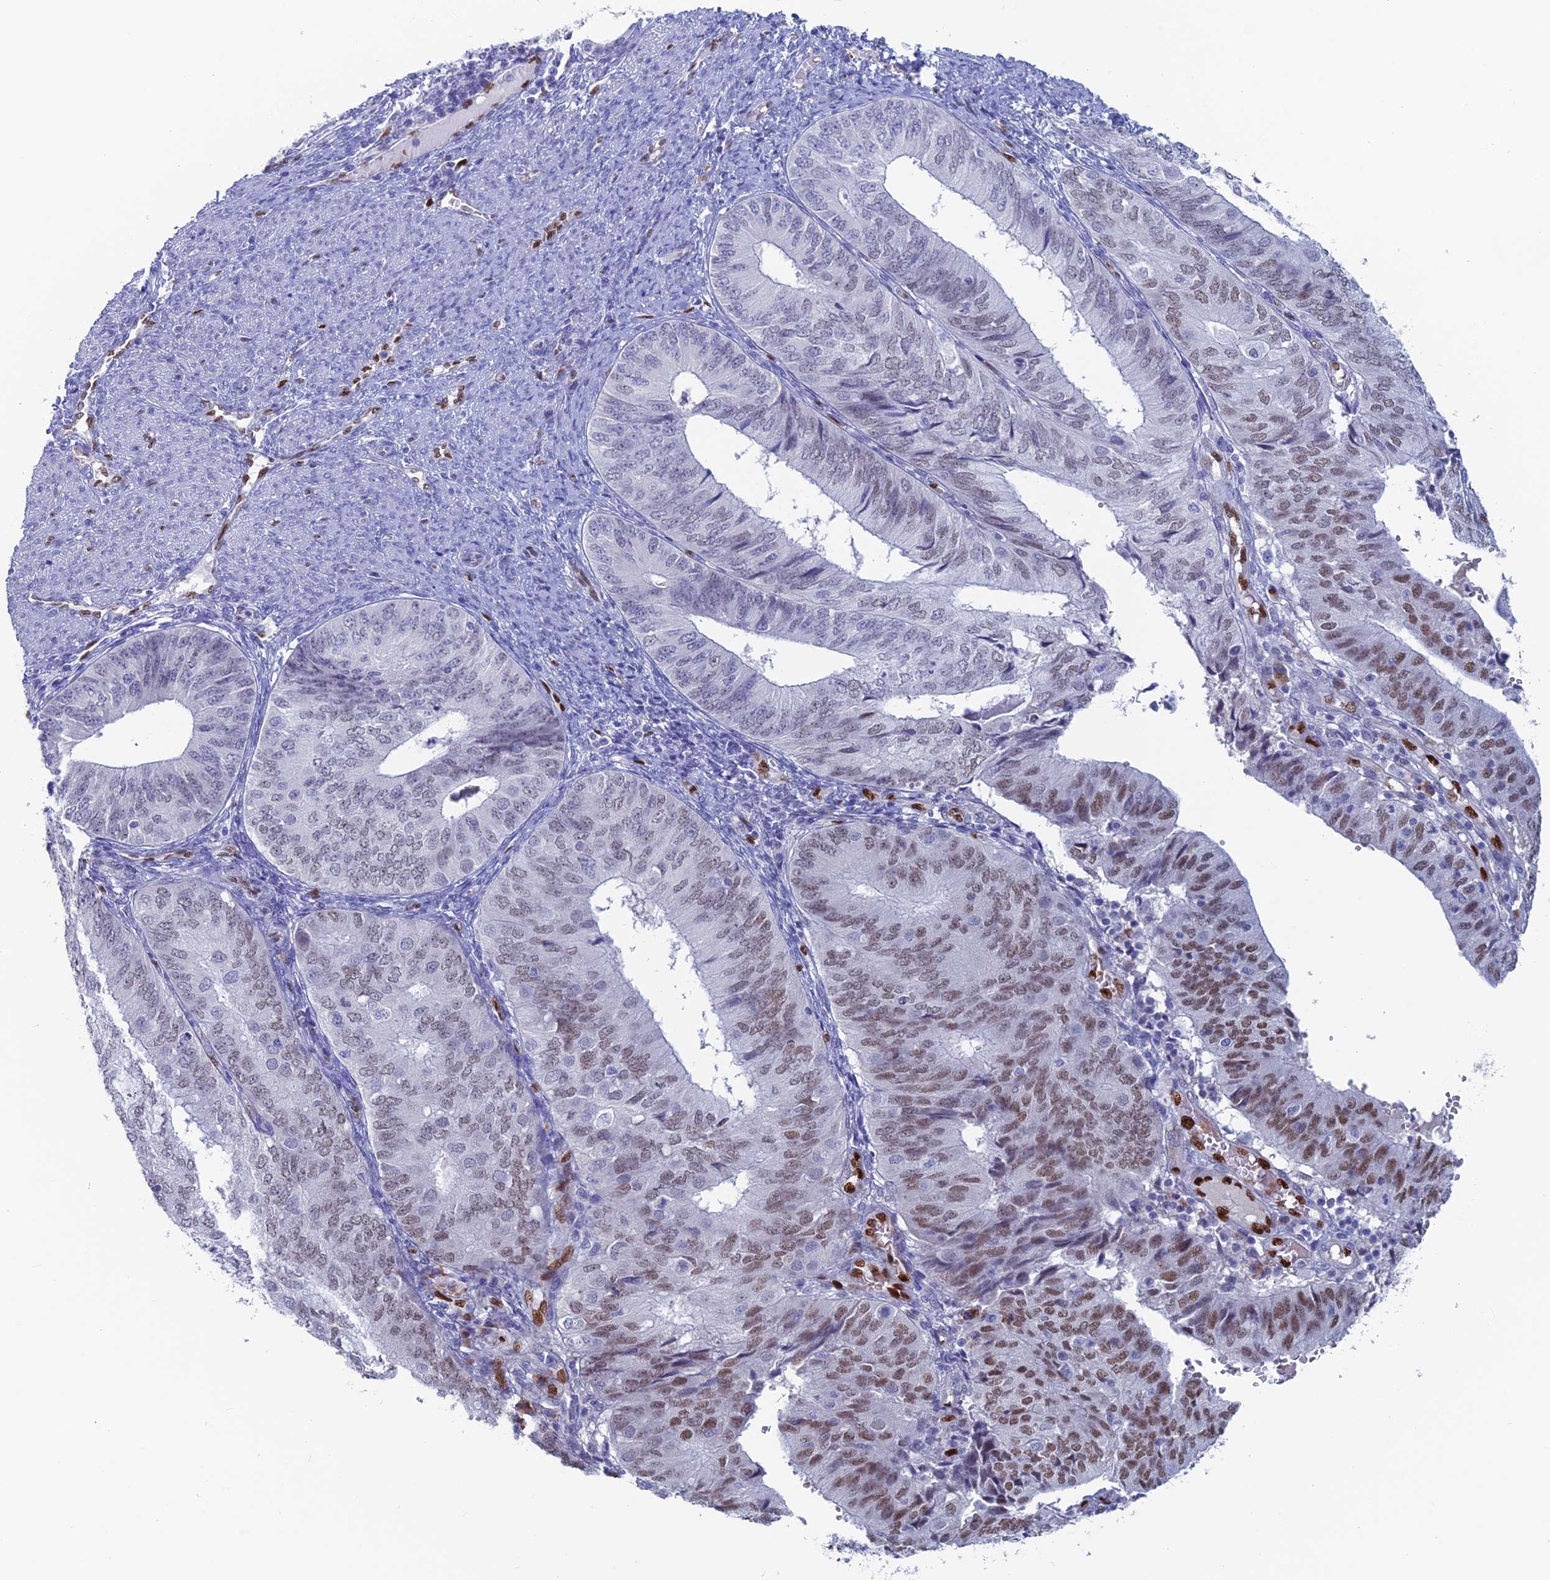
{"staining": {"intensity": "moderate", "quantity": "25%-75%", "location": "nuclear"}, "tissue": "endometrial cancer", "cell_type": "Tumor cells", "image_type": "cancer", "snomed": [{"axis": "morphology", "description": "Adenocarcinoma, NOS"}, {"axis": "topography", "description": "Endometrium"}], "caption": "Tumor cells reveal medium levels of moderate nuclear staining in approximately 25%-75% of cells in adenocarcinoma (endometrial).", "gene": "NOL4L", "patient": {"sex": "female", "age": 68}}